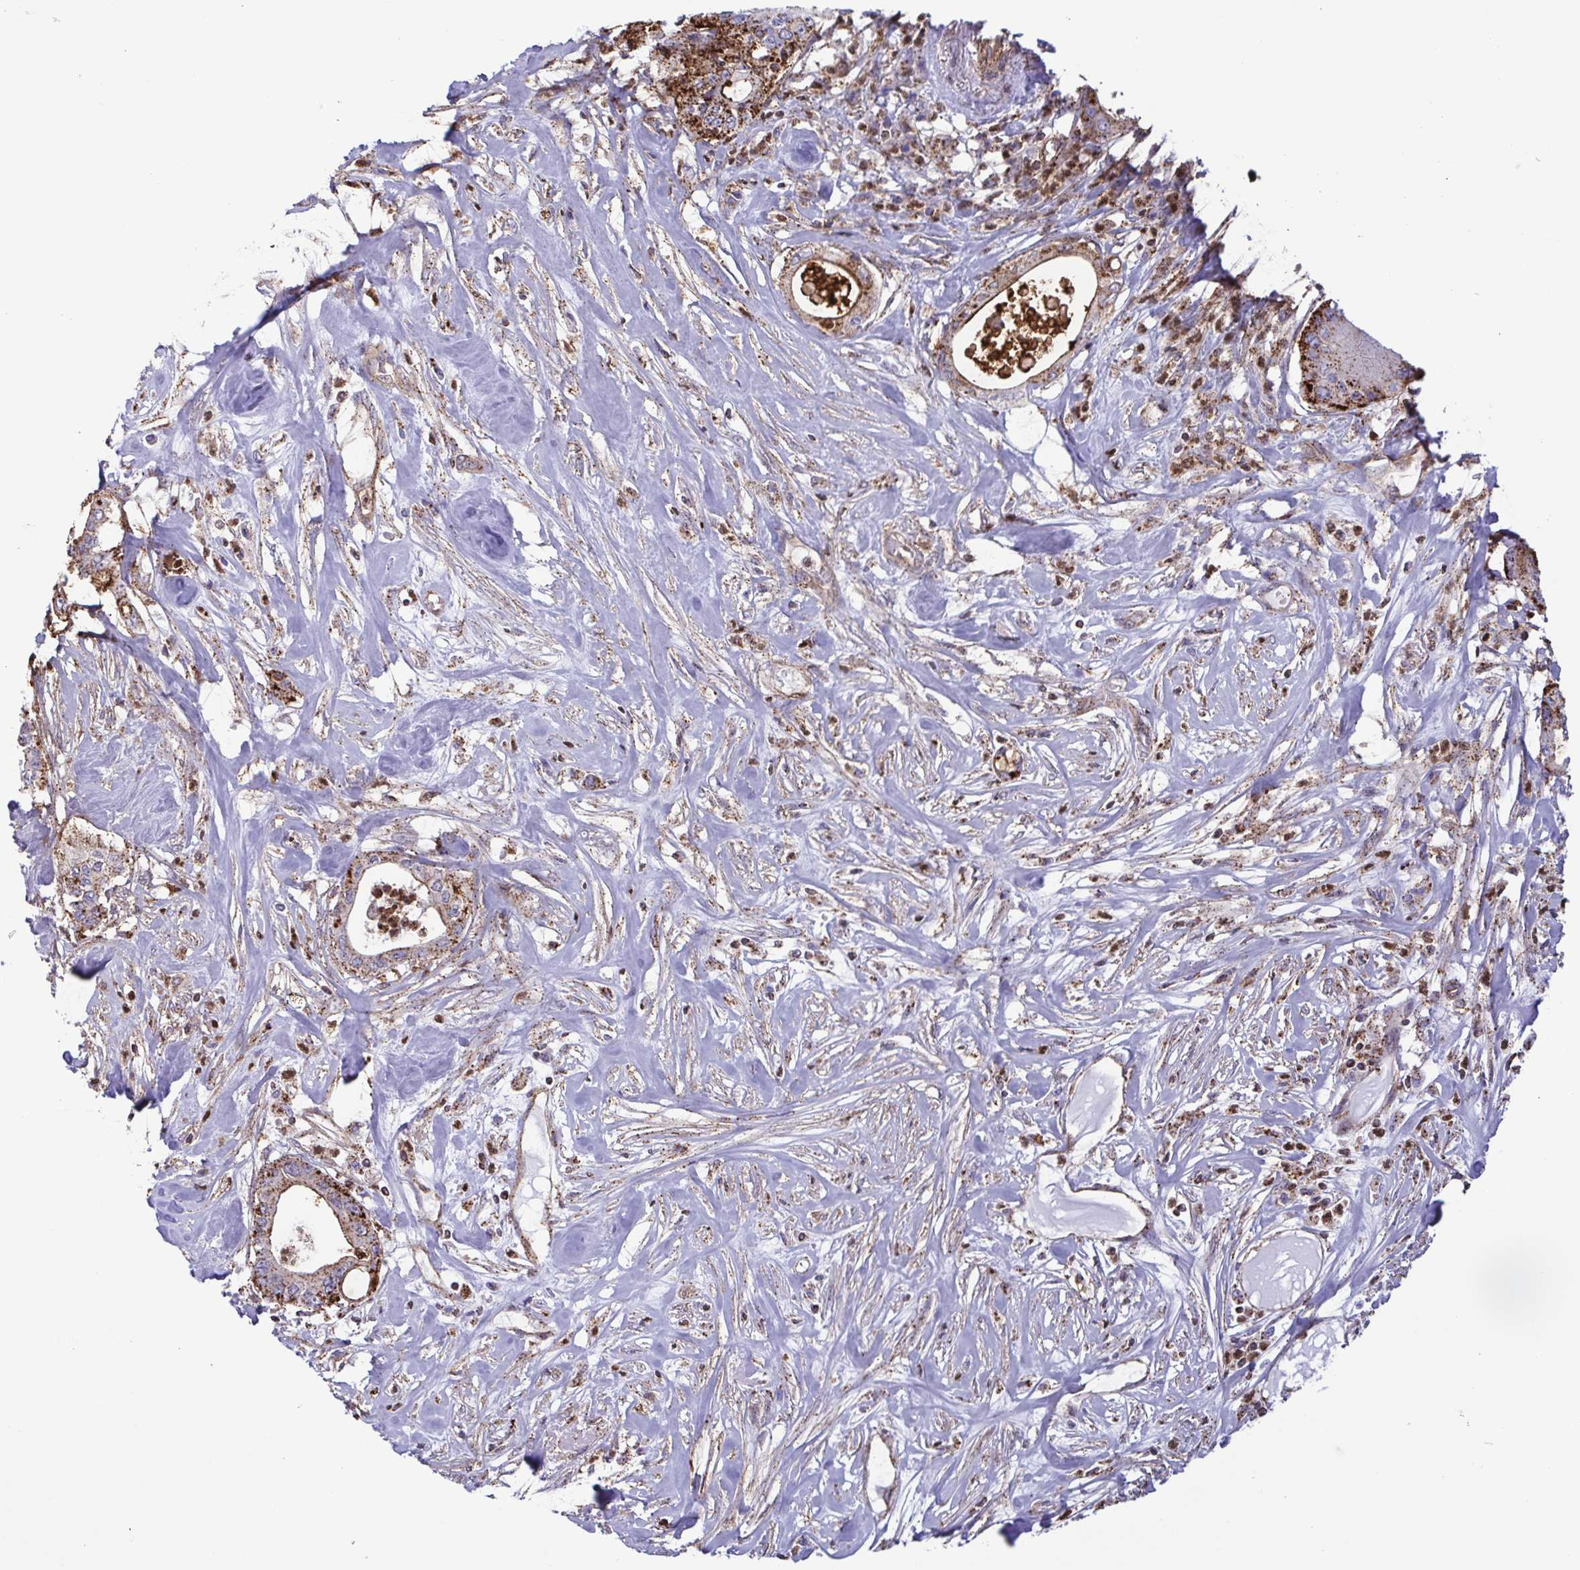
{"staining": {"intensity": "moderate", "quantity": "25%-75%", "location": "cytoplasmic/membranous"}, "tissue": "pancreatic cancer", "cell_type": "Tumor cells", "image_type": "cancer", "snomed": [{"axis": "morphology", "description": "Adenocarcinoma, NOS"}, {"axis": "topography", "description": "Pancreas"}], "caption": "The histopathology image shows a brown stain indicating the presence of a protein in the cytoplasmic/membranous of tumor cells in pancreatic adenocarcinoma.", "gene": "CHMP1B", "patient": {"sex": "male", "age": 71}}